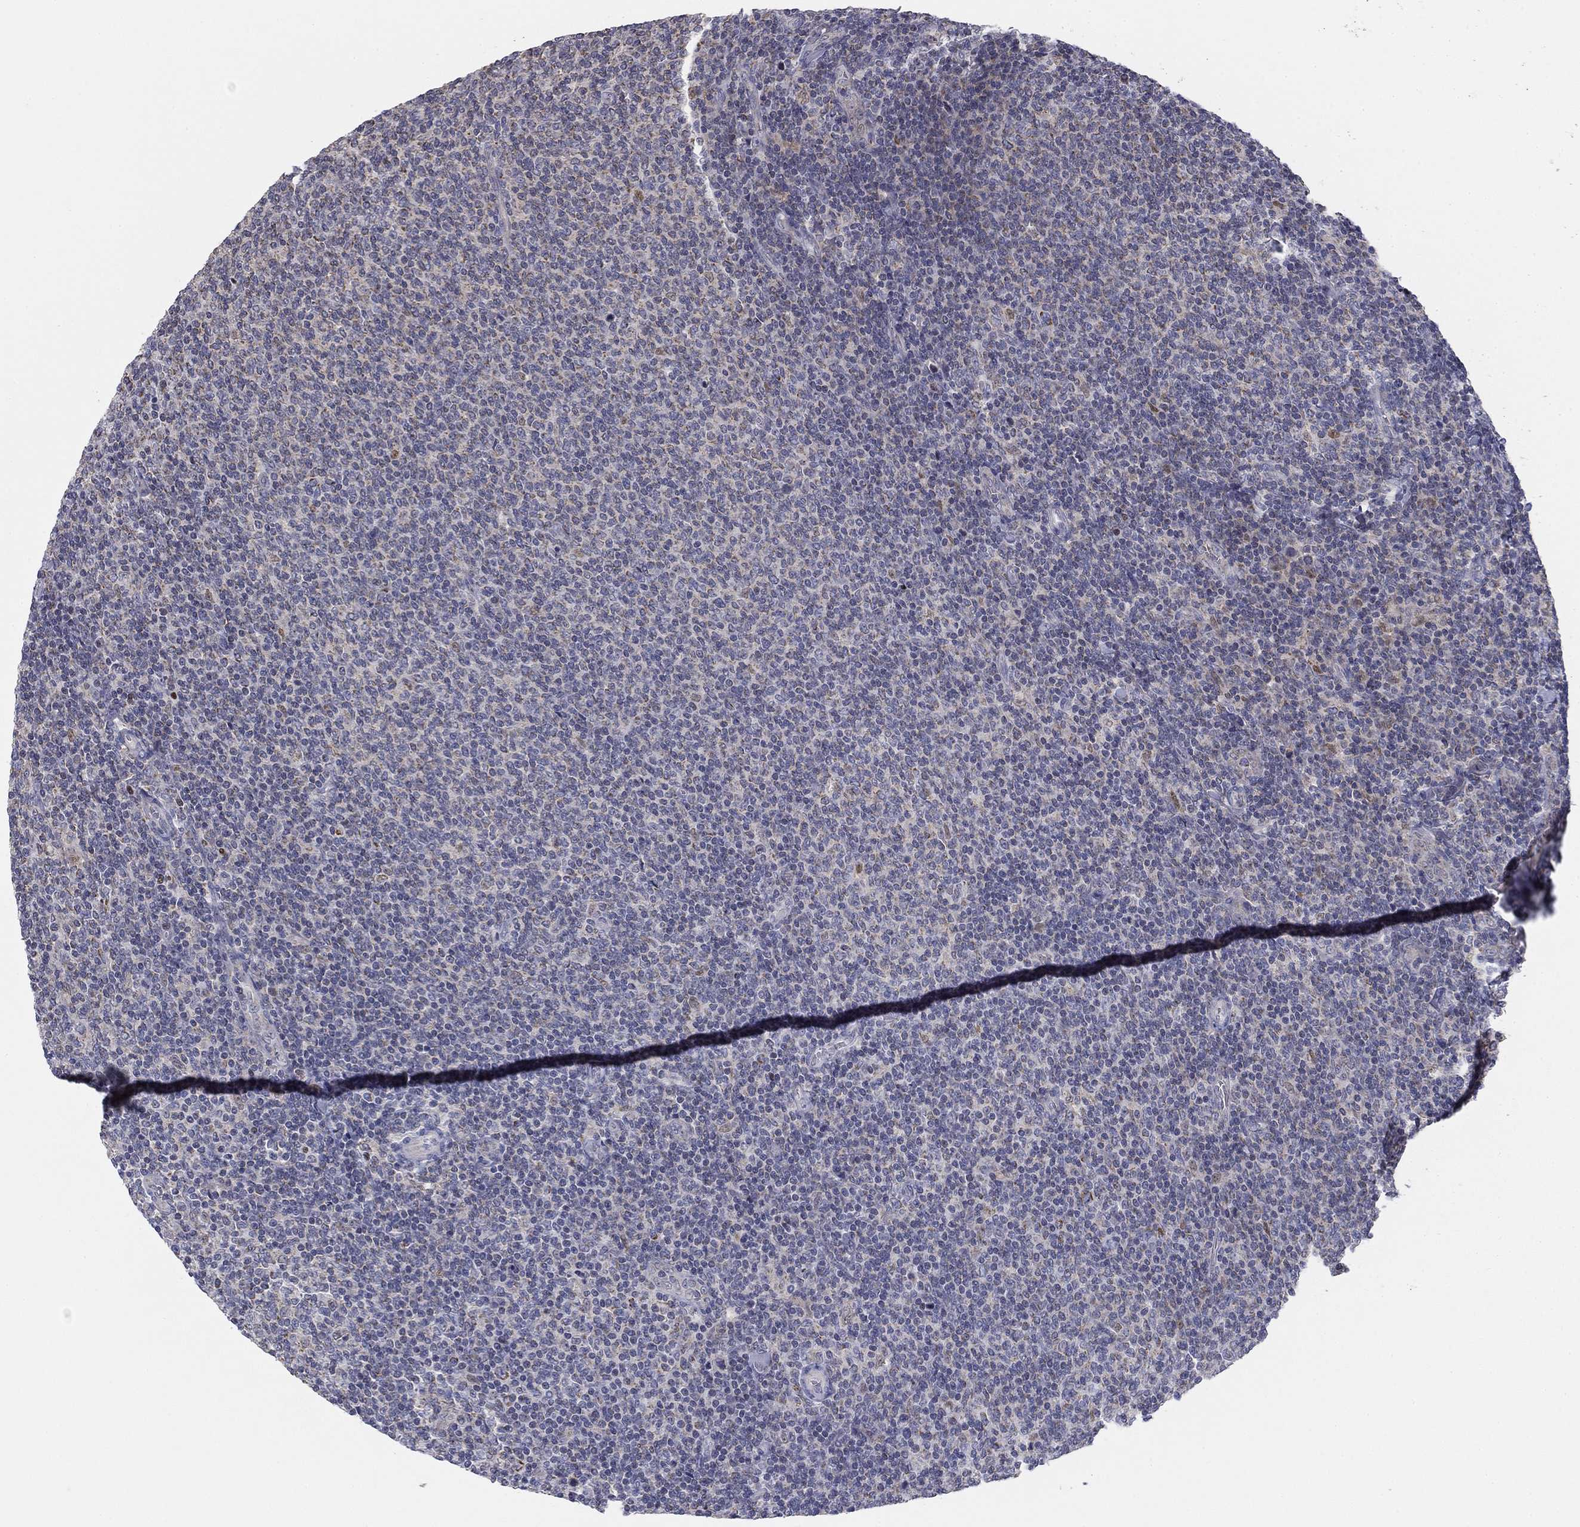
{"staining": {"intensity": "negative", "quantity": "none", "location": "none"}, "tissue": "lymphoma", "cell_type": "Tumor cells", "image_type": "cancer", "snomed": [{"axis": "morphology", "description": "Malignant lymphoma, non-Hodgkin's type, Low grade"}, {"axis": "topography", "description": "Lymph node"}], "caption": "Micrograph shows no protein positivity in tumor cells of malignant lymphoma, non-Hodgkin's type (low-grade) tissue. (DAB (3,3'-diaminobenzidine) immunohistochemistry, high magnification).", "gene": "SLC2A9", "patient": {"sex": "male", "age": 52}}